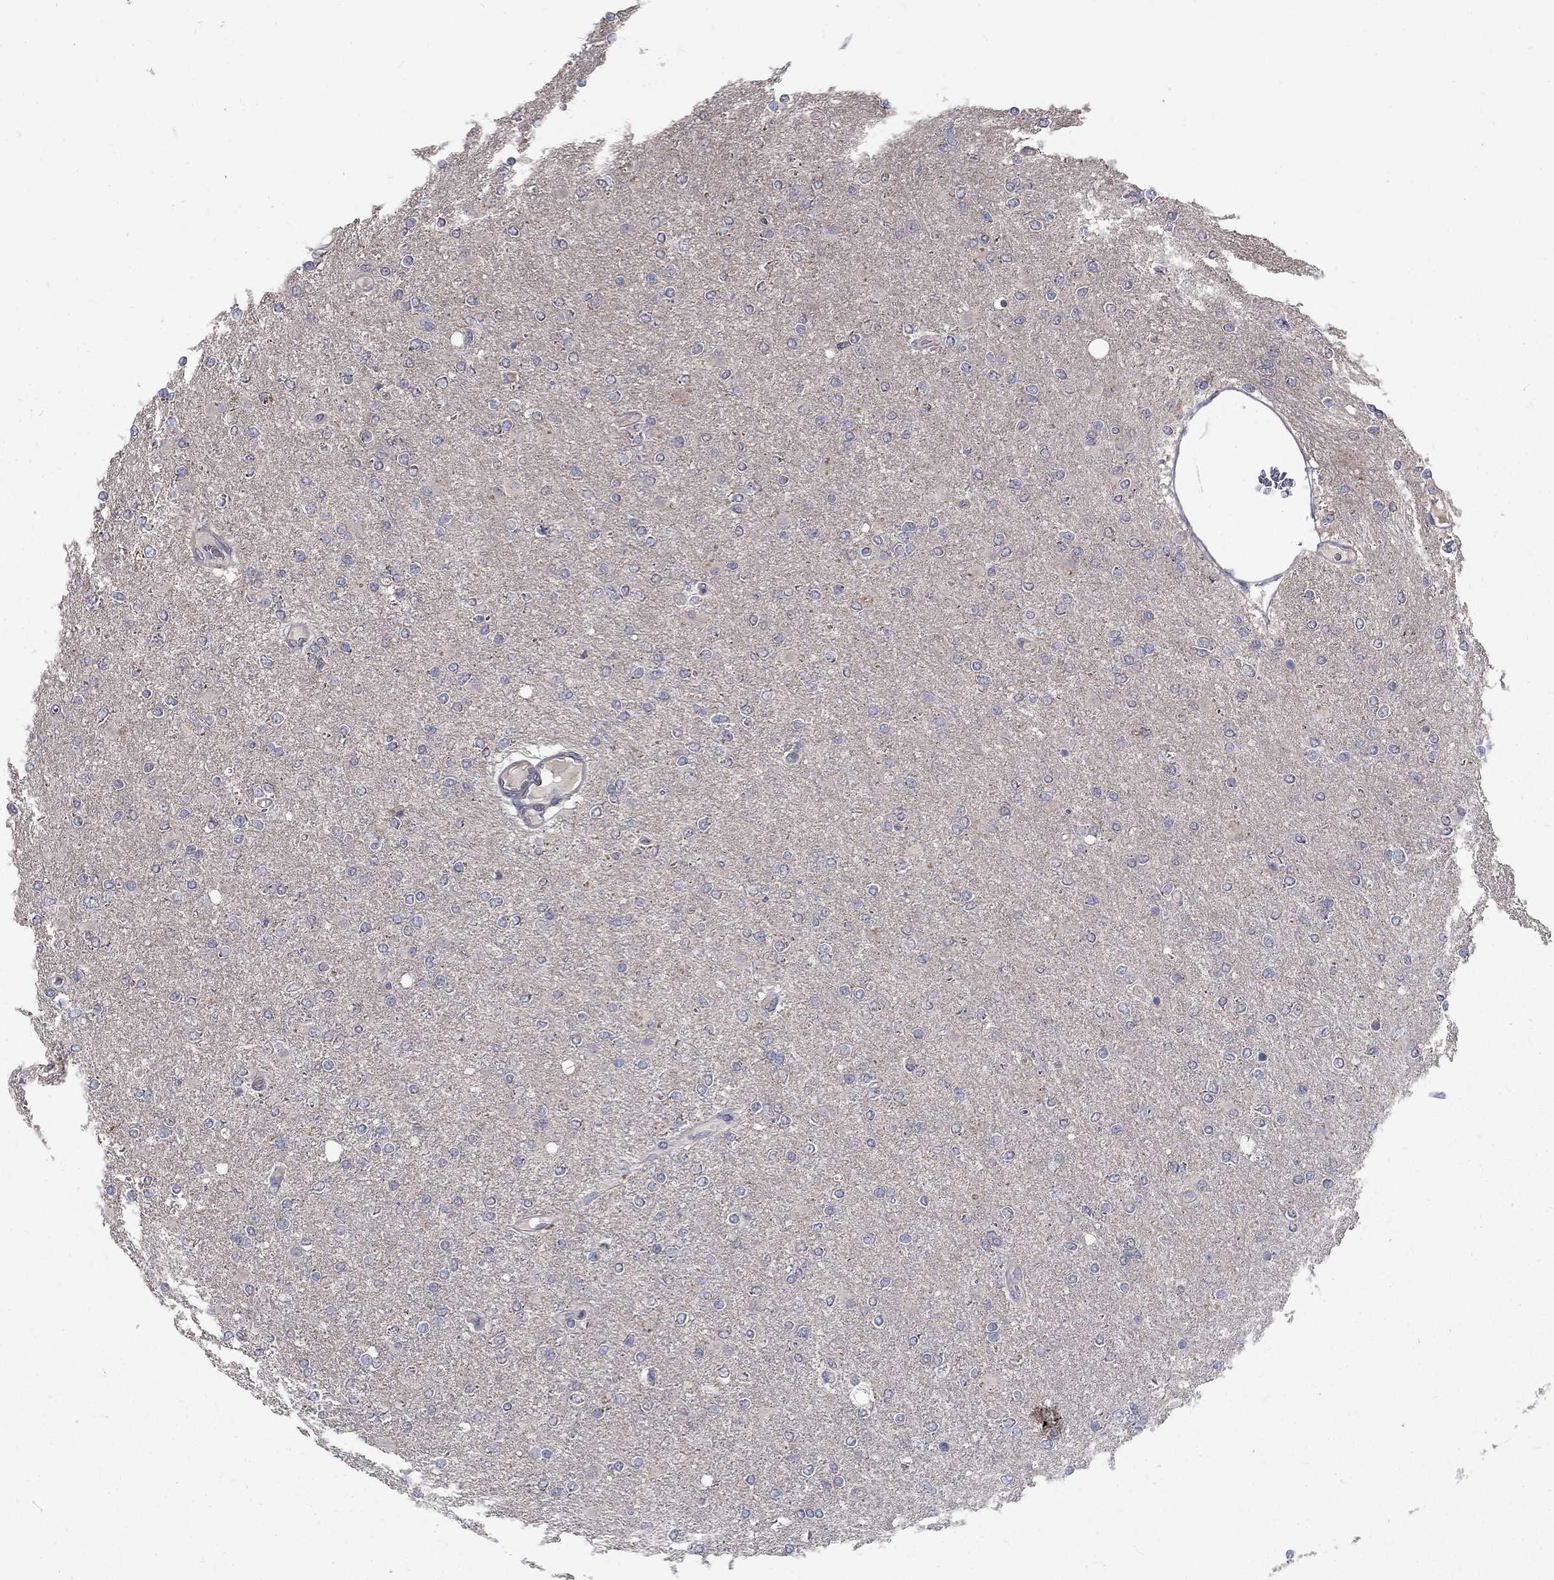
{"staining": {"intensity": "negative", "quantity": "none", "location": "none"}, "tissue": "glioma", "cell_type": "Tumor cells", "image_type": "cancer", "snomed": [{"axis": "morphology", "description": "Glioma, malignant, High grade"}, {"axis": "topography", "description": "Cerebral cortex"}], "caption": "High power microscopy image of an immunohistochemistry (IHC) image of malignant high-grade glioma, revealing no significant positivity in tumor cells.", "gene": "FAM3B", "patient": {"sex": "male", "age": 70}}